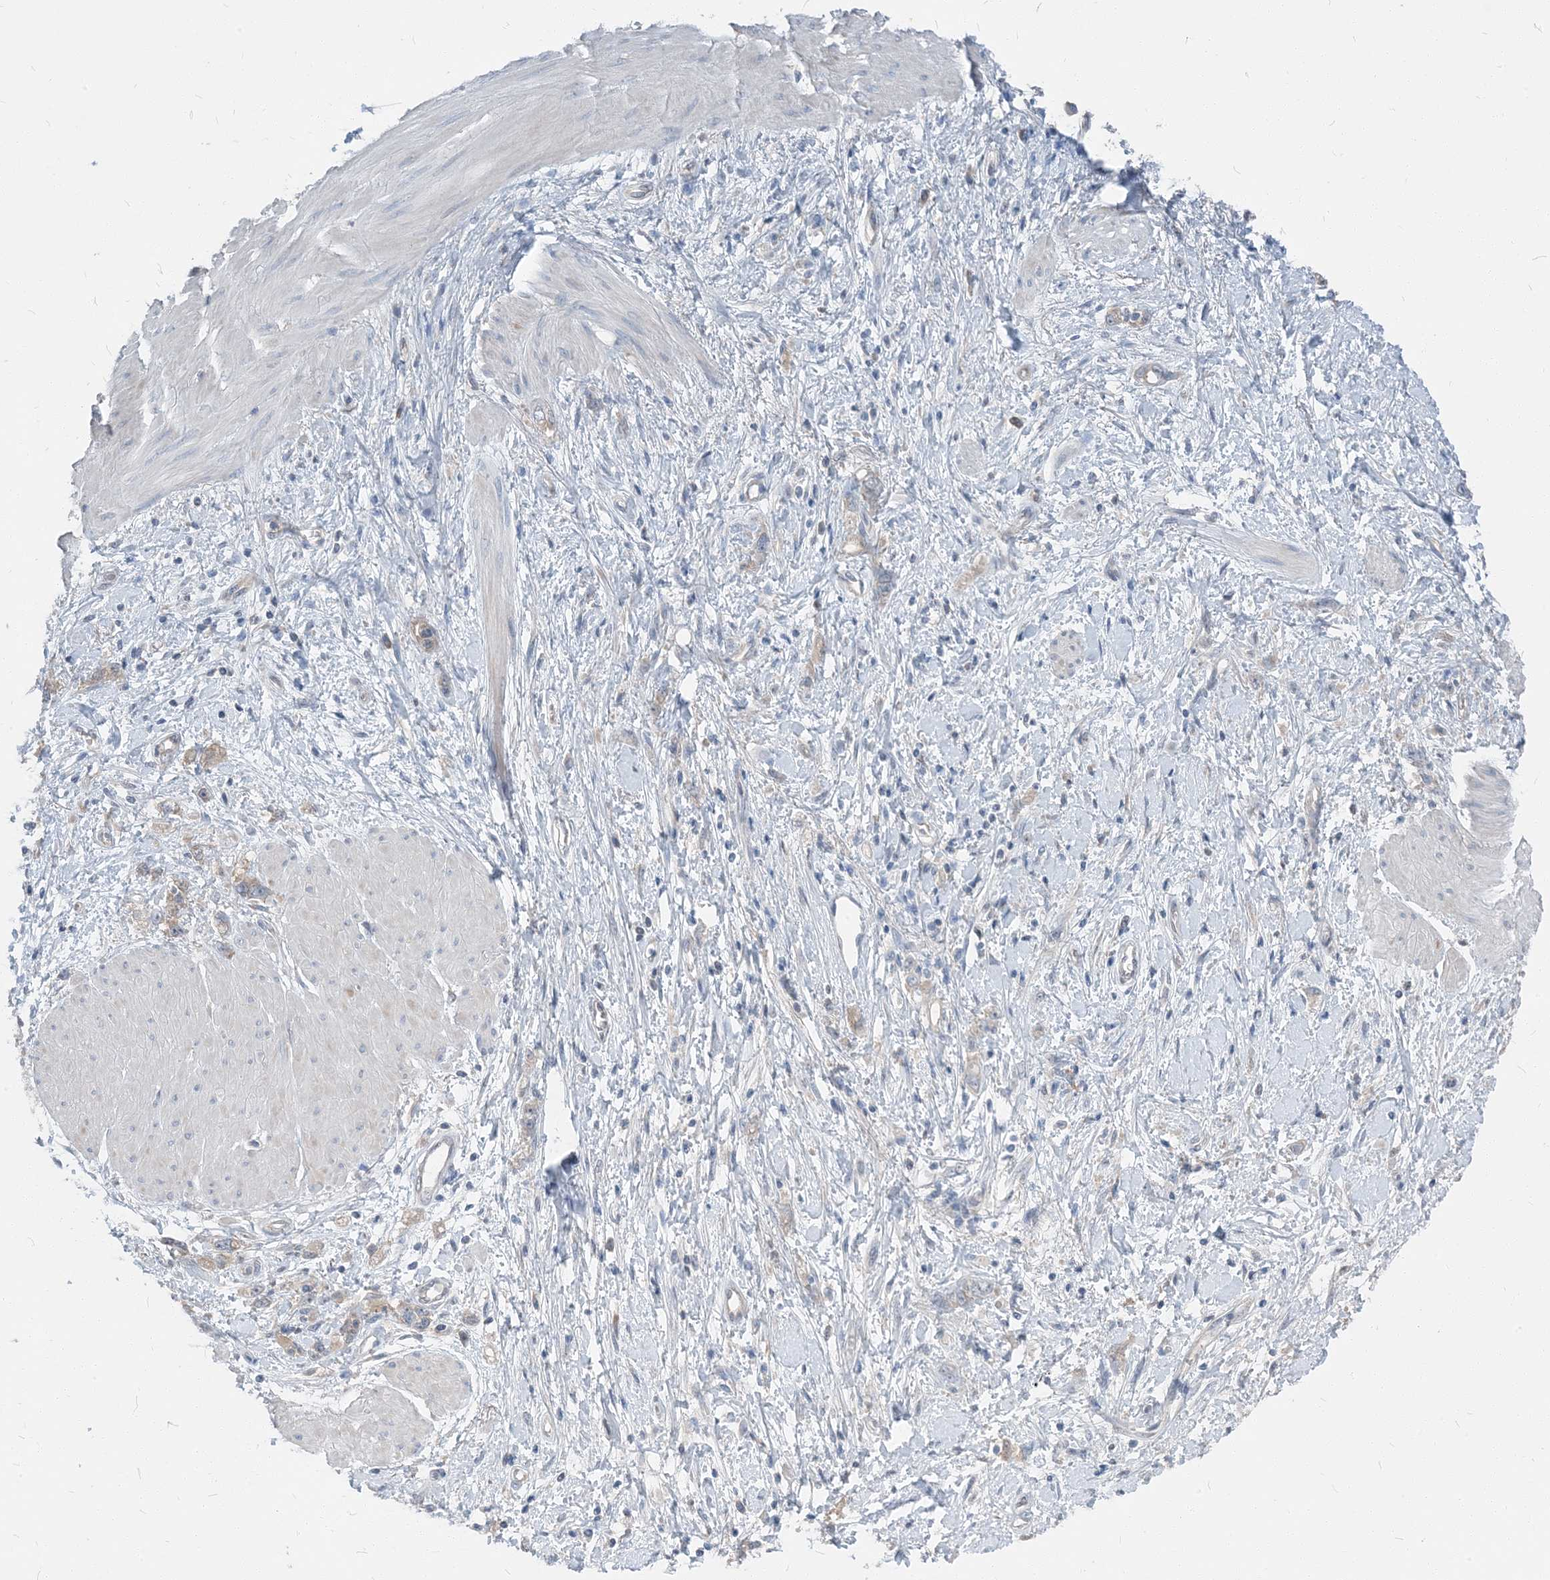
{"staining": {"intensity": "negative", "quantity": "none", "location": "none"}, "tissue": "stomach cancer", "cell_type": "Tumor cells", "image_type": "cancer", "snomed": [{"axis": "morphology", "description": "Adenocarcinoma, NOS"}, {"axis": "topography", "description": "Stomach"}], "caption": "Immunohistochemistry (IHC) micrograph of human stomach cancer stained for a protein (brown), which shows no positivity in tumor cells.", "gene": "NCOA7", "patient": {"sex": "female", "age": 76}}